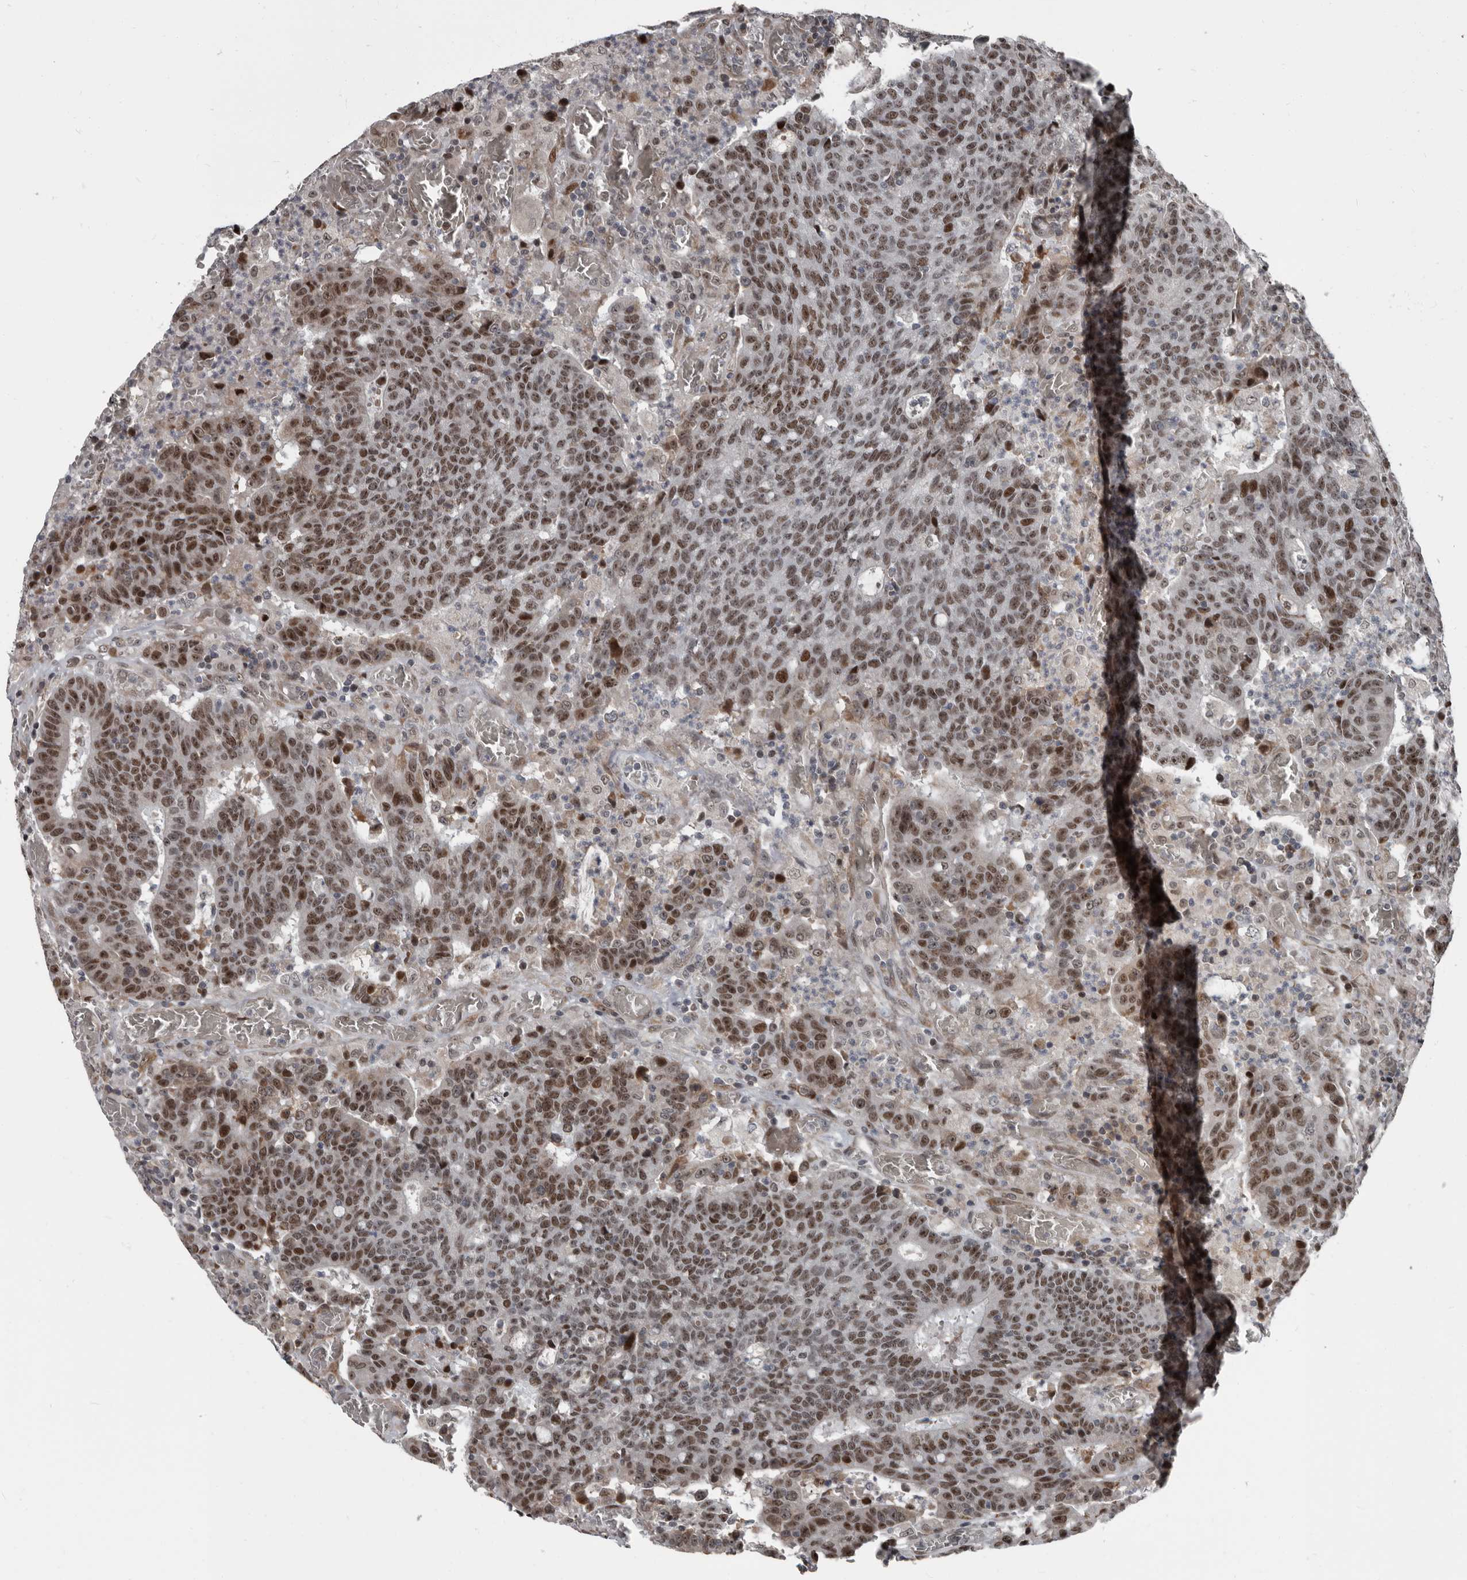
{"staining": {"intensity": "moderate", "quantity": ">75%", "location": "nuclear"}, "tissue": "colorectal cancer", "cell_type": "Tumor cells", "image_type": "cancer", "snomed": [{"axis": "morphology", "description": "Adenocarcinoma, NOS"}, {"axis": "topography", "description": "Colon"}], "caption": "Adenocarcinoma (colorectal) stained with DAB (3,3'-diaminobenzidine) immunohistochemistry reveals medium levels of moderate nuclear positivity in about >75% of tumor cells. The protein of interest is stained brown, and the nuclei are stained in blue (DAB IHC with brightfield microscopy, high magnification).", "gene": "CHD1L", "patient": {"sex": "female", "age": 75}}